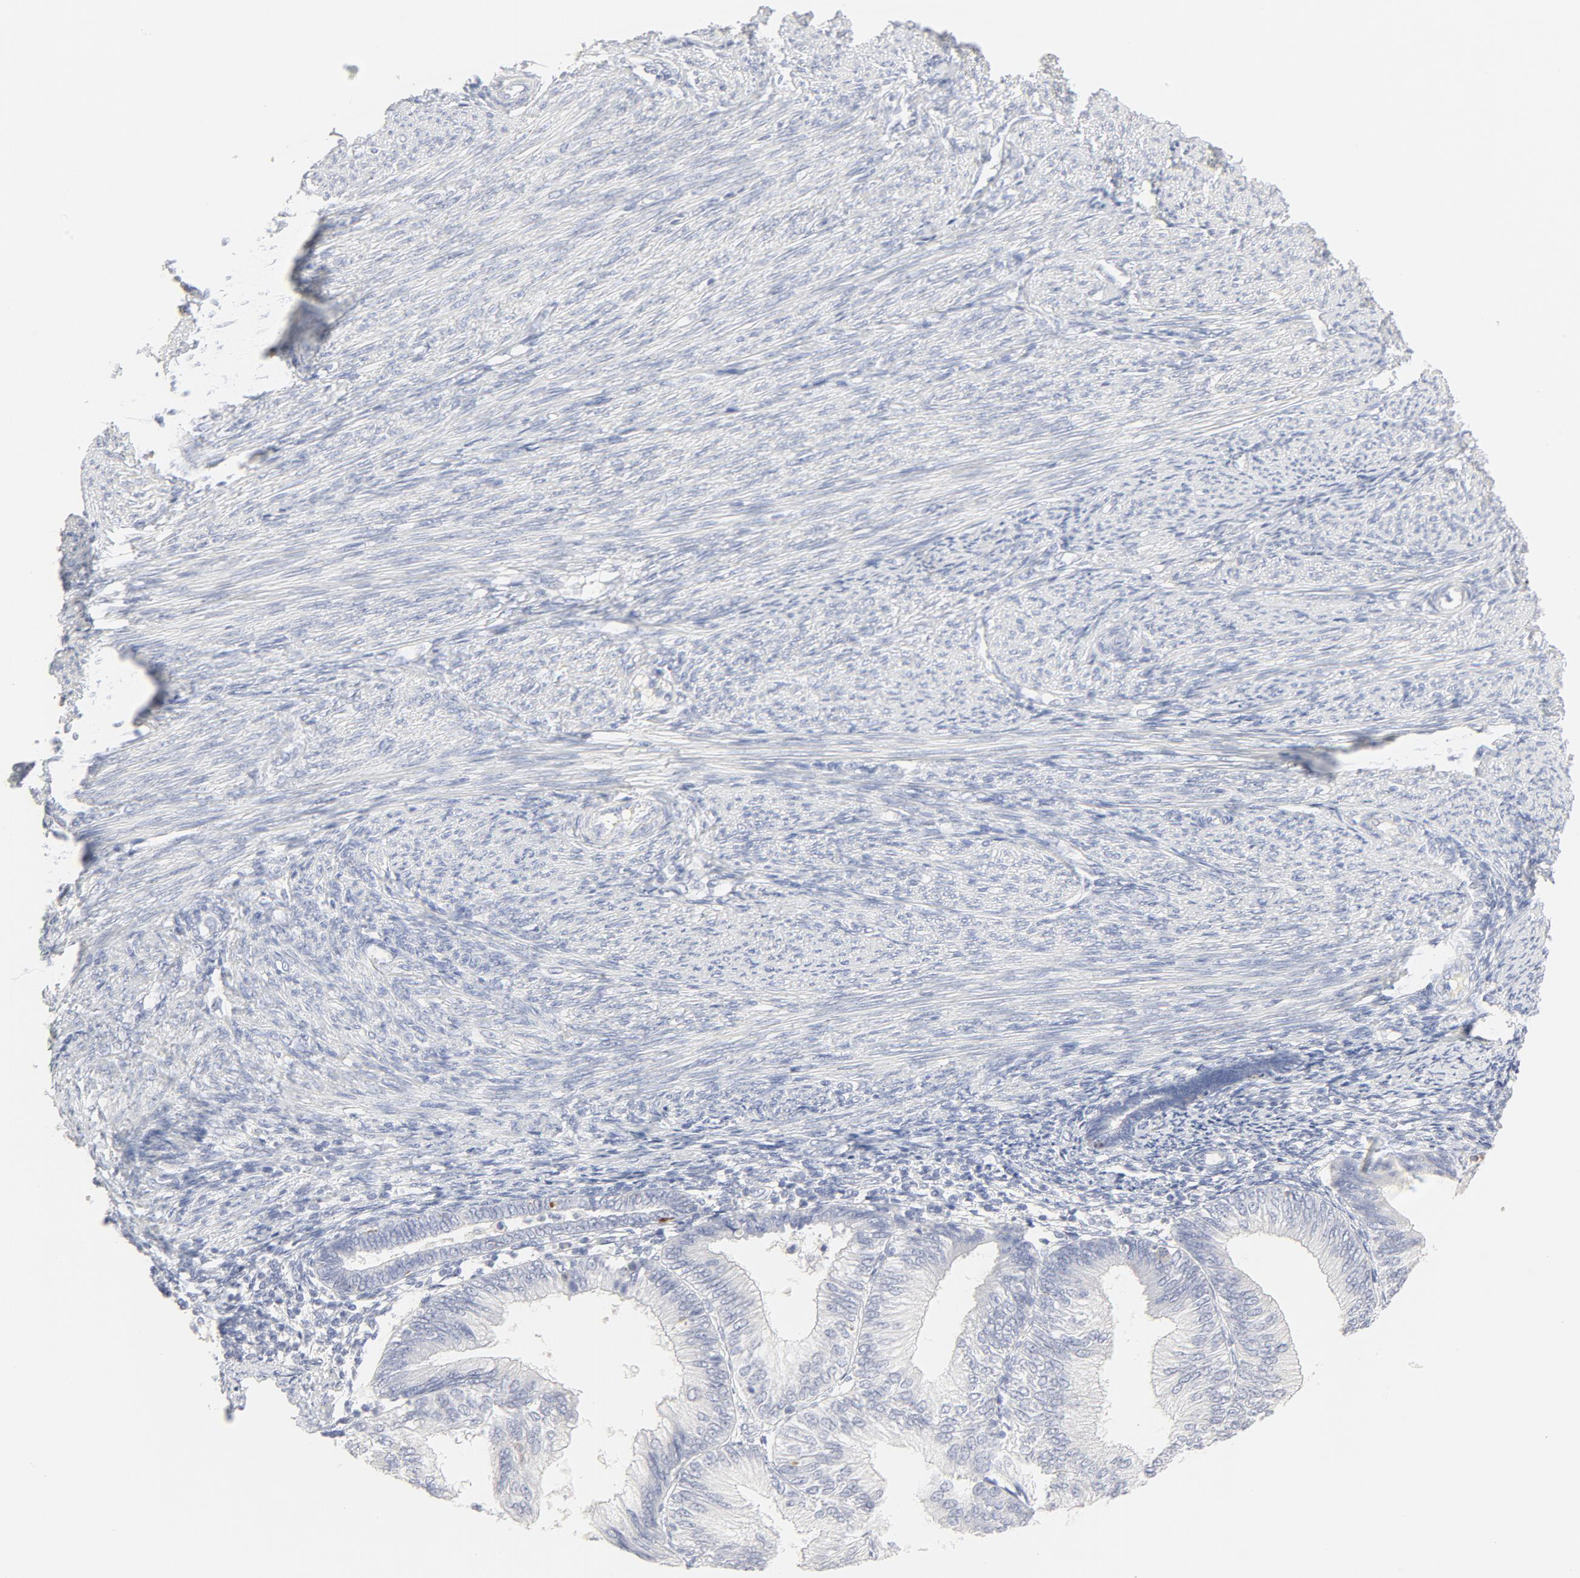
{"staining": {"intensity": "negative", "quantity": "none", "location": "none"}, "tissue": "endometrial cancer", "cell_type": "Tumor cells", "image_type": "cancer", "snomed": [{"axis": "morphology", "description": "Adenocarcinoma, NOS"}, {"axis": "topography", "description": "Endometrium"}], "caption": "This is a histopathology image of immunohistochemistry (IHC) staining of endometrial cancer (adenocarcinoma), which shows no expression in tumor cells.", "gene": "FCGBP", "patient": {"sex": "female", "age": 55}}